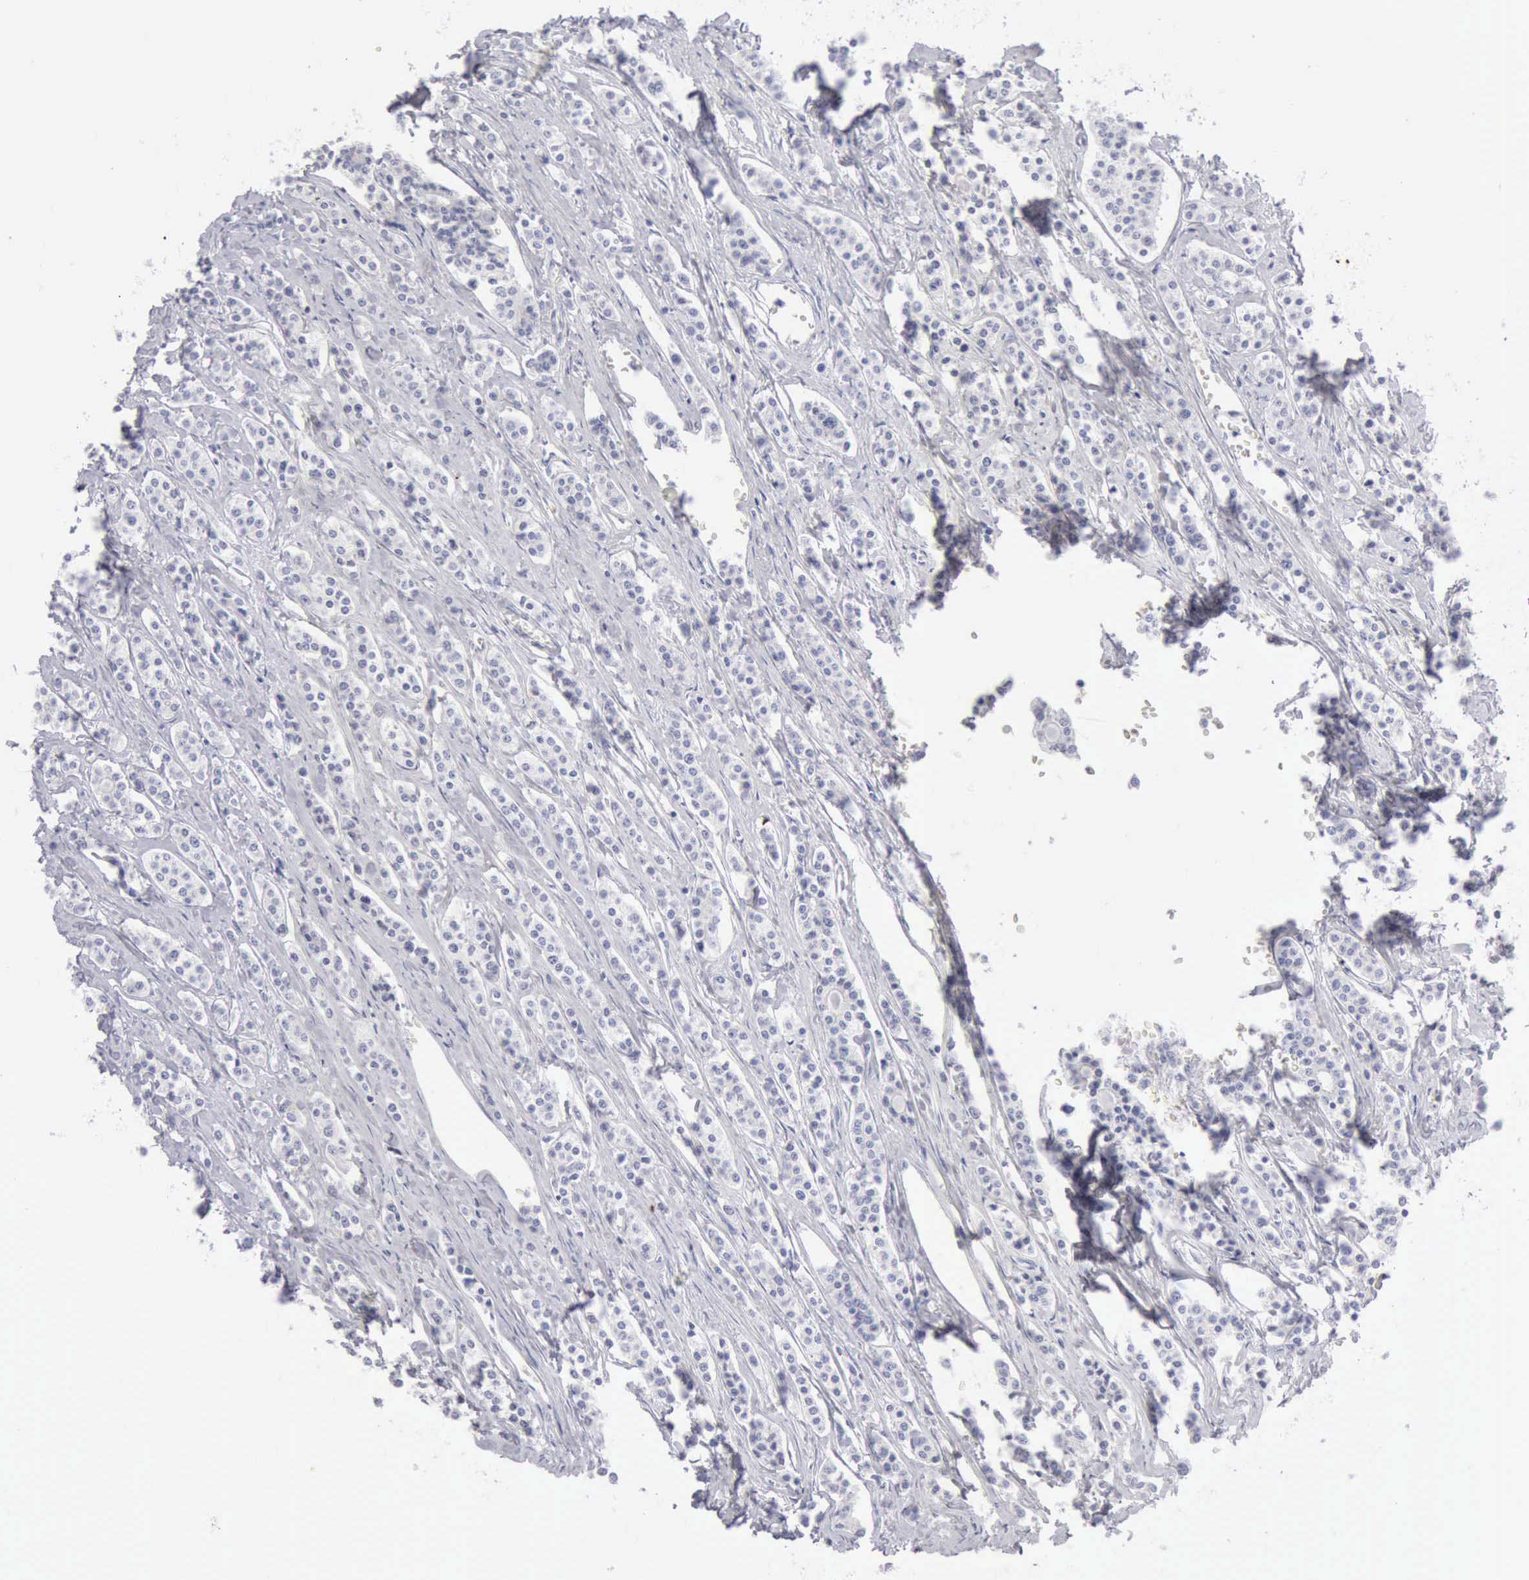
{"staining": {"intensity": "negative", "quantity": "none", "location": "none"}, "tissue": "carcinoid", "cell_type": "Tumor cells", "image_type": "cancer", "snomed": [{"axis": "morphology", "description": "Carcinoid, malignant, NOS"}, {"axis": "topography", "description": "Small intestine"}], "caption": "Immunohistochemistry of human carcinoid shows no staining in tumor cells. (DAB (3,3'-diaminobenzidine) immunohistochemistry visualized using brightfield microscopy, high magnification).", "gene": "KRT5", "patient": {"sex": "male", "age": 63}}